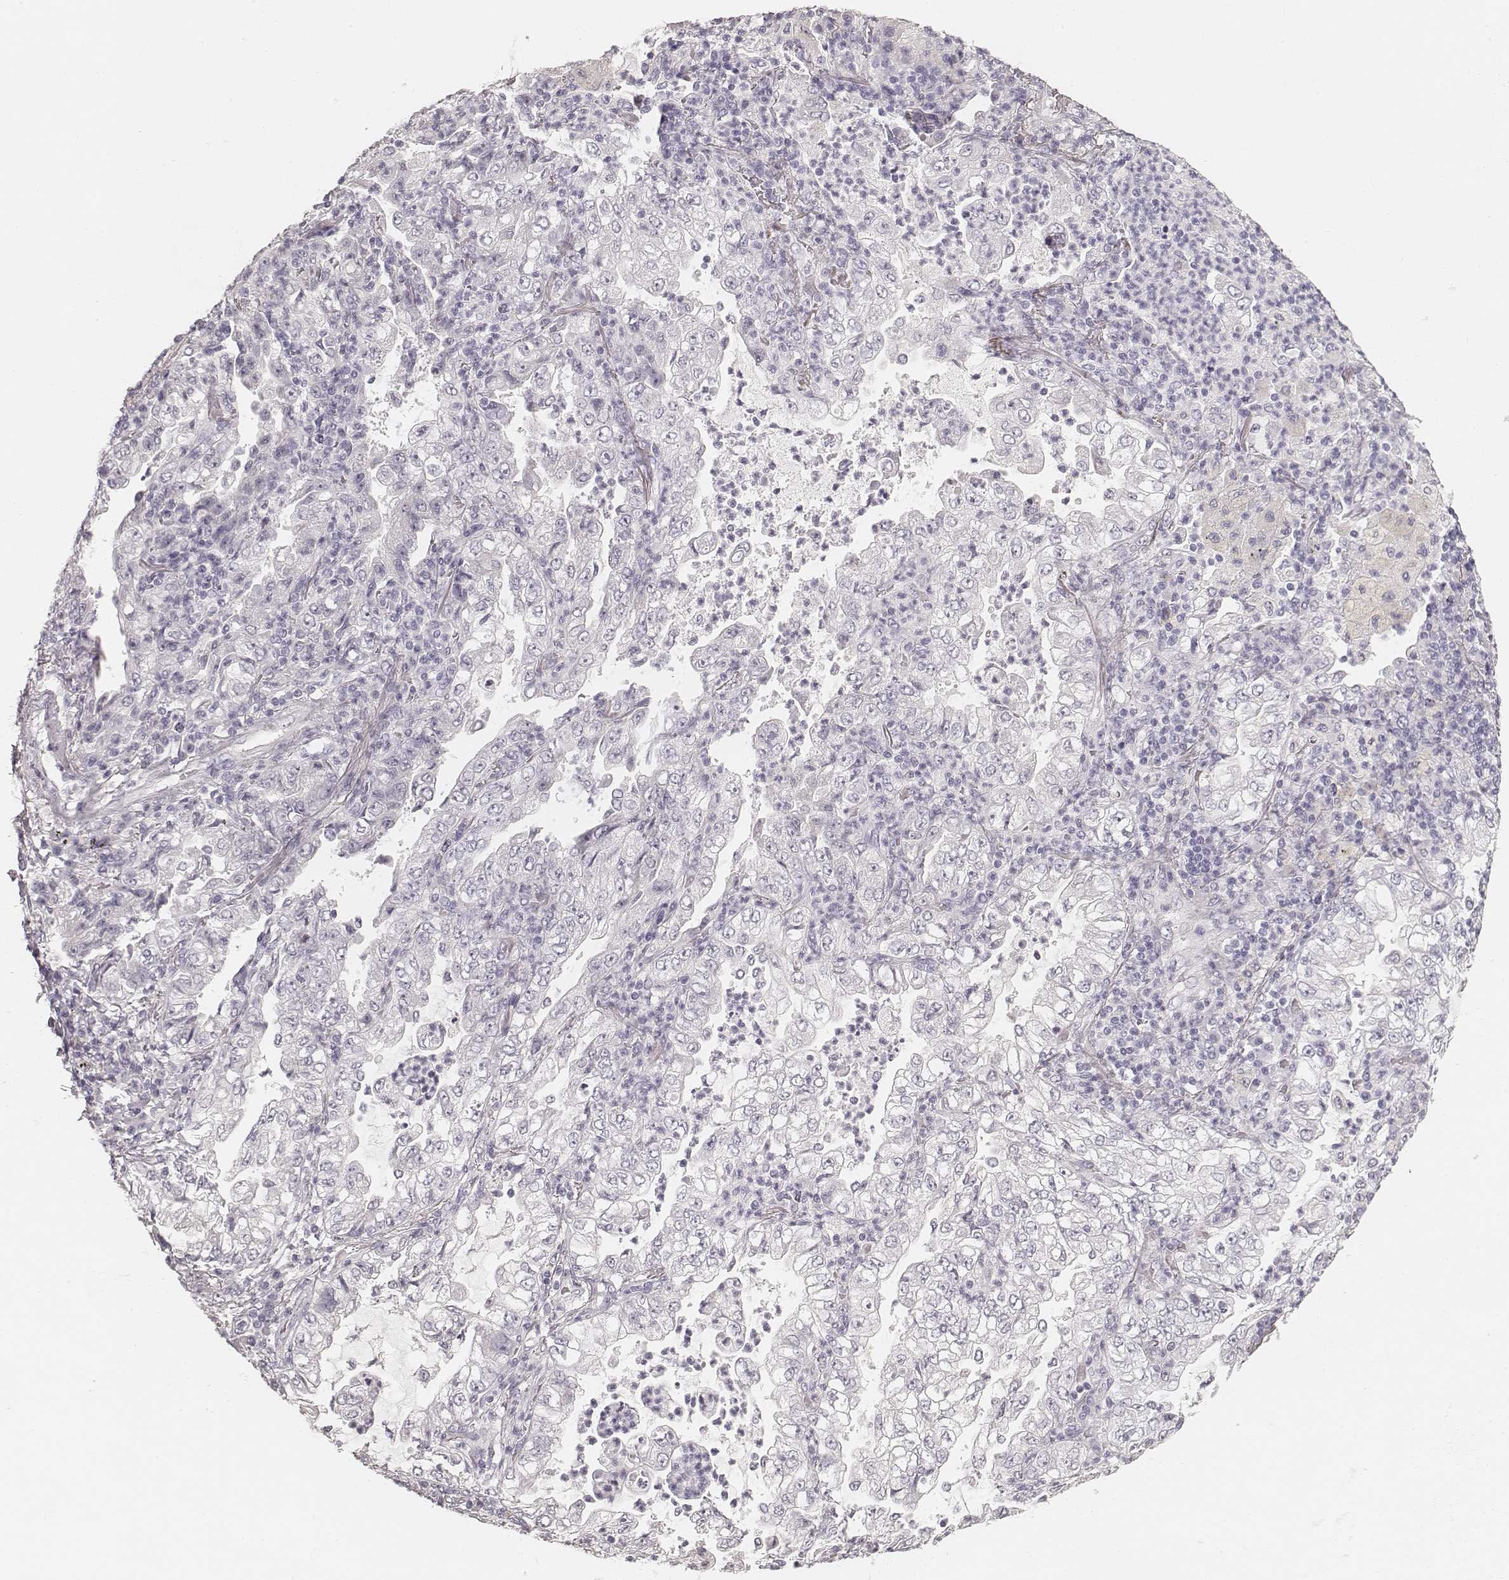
{"staining": {"intensity": "negative", "quantity": "none", "location": "none"}, "tissue": "lung cancer", "cell_type": "Tumor cells", "image_type": "cancer", "snomed": [{"axis": "morphology", "description": "Adenocarcinoma, NOS"}, {"axis": "topography", "description": "Lung"}], "caption": "Lung adenocarcinoma was stained to show a protein in brown. There is no significant staining in tumor cells.", "gene": "HNF4G", "patient": {"sex": "female", "age": 73}}